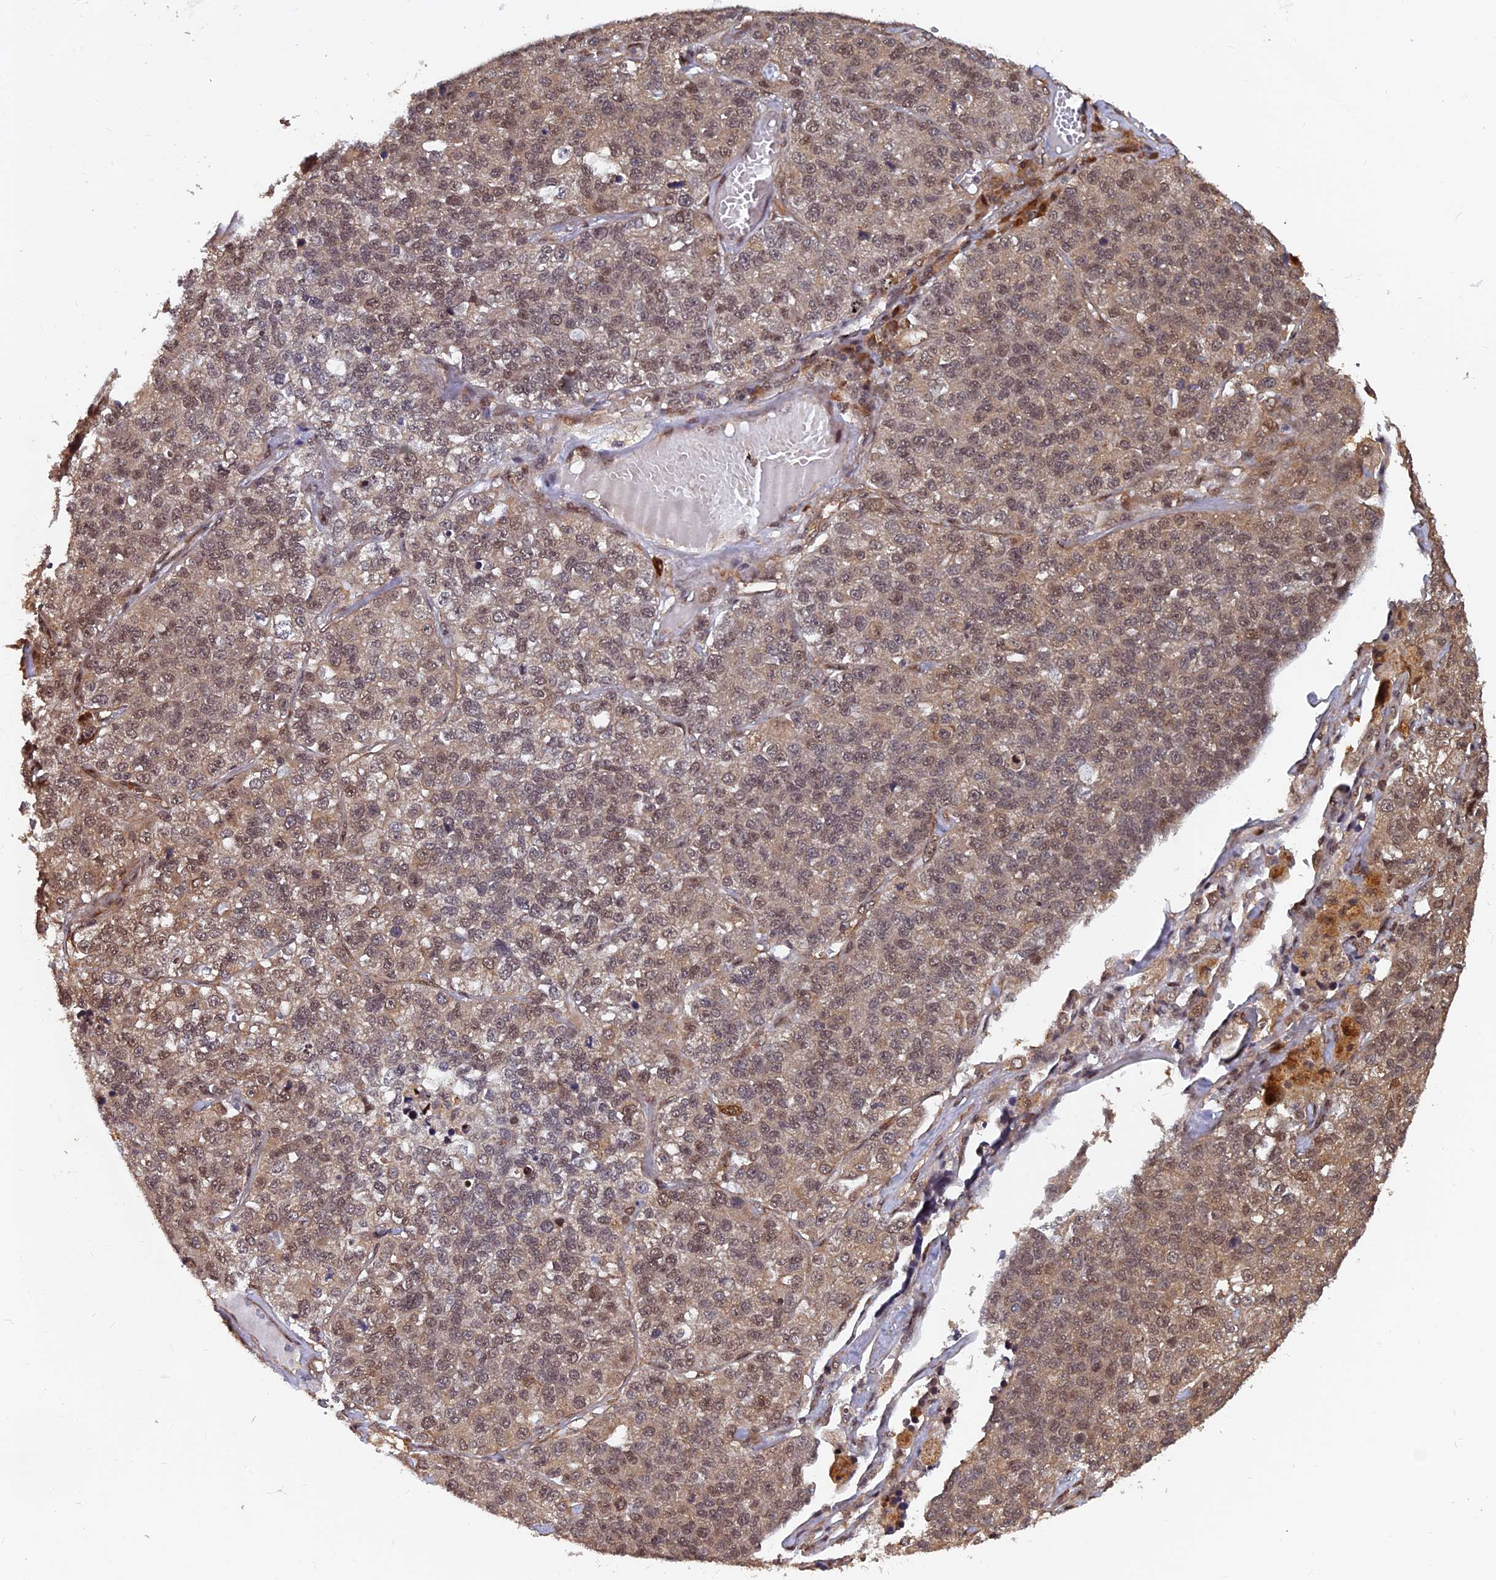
{"staining": {"intensity": "moderate", "quantity": "25%-75%", "location": "cytoplasmic/membranous,nuclear"}, "tissue": "lung cancer", "cell_type": "Tumor cells", "image_type": "cancer", "snomed": [{"axis": "morphology", "description": "Adenocarcinoma, NOS"}, {"axis": "topography", "description": "Lung"}], "caption": "Brown immunohistochemical staining in lung adenocarcinoma reveals moderate cytoplasmic/membranous and nuclear positivity in approximately 25%-75% of tumor cells.", "gene": "FAM53C", "patient": {"sex": "male", "age": 49}}